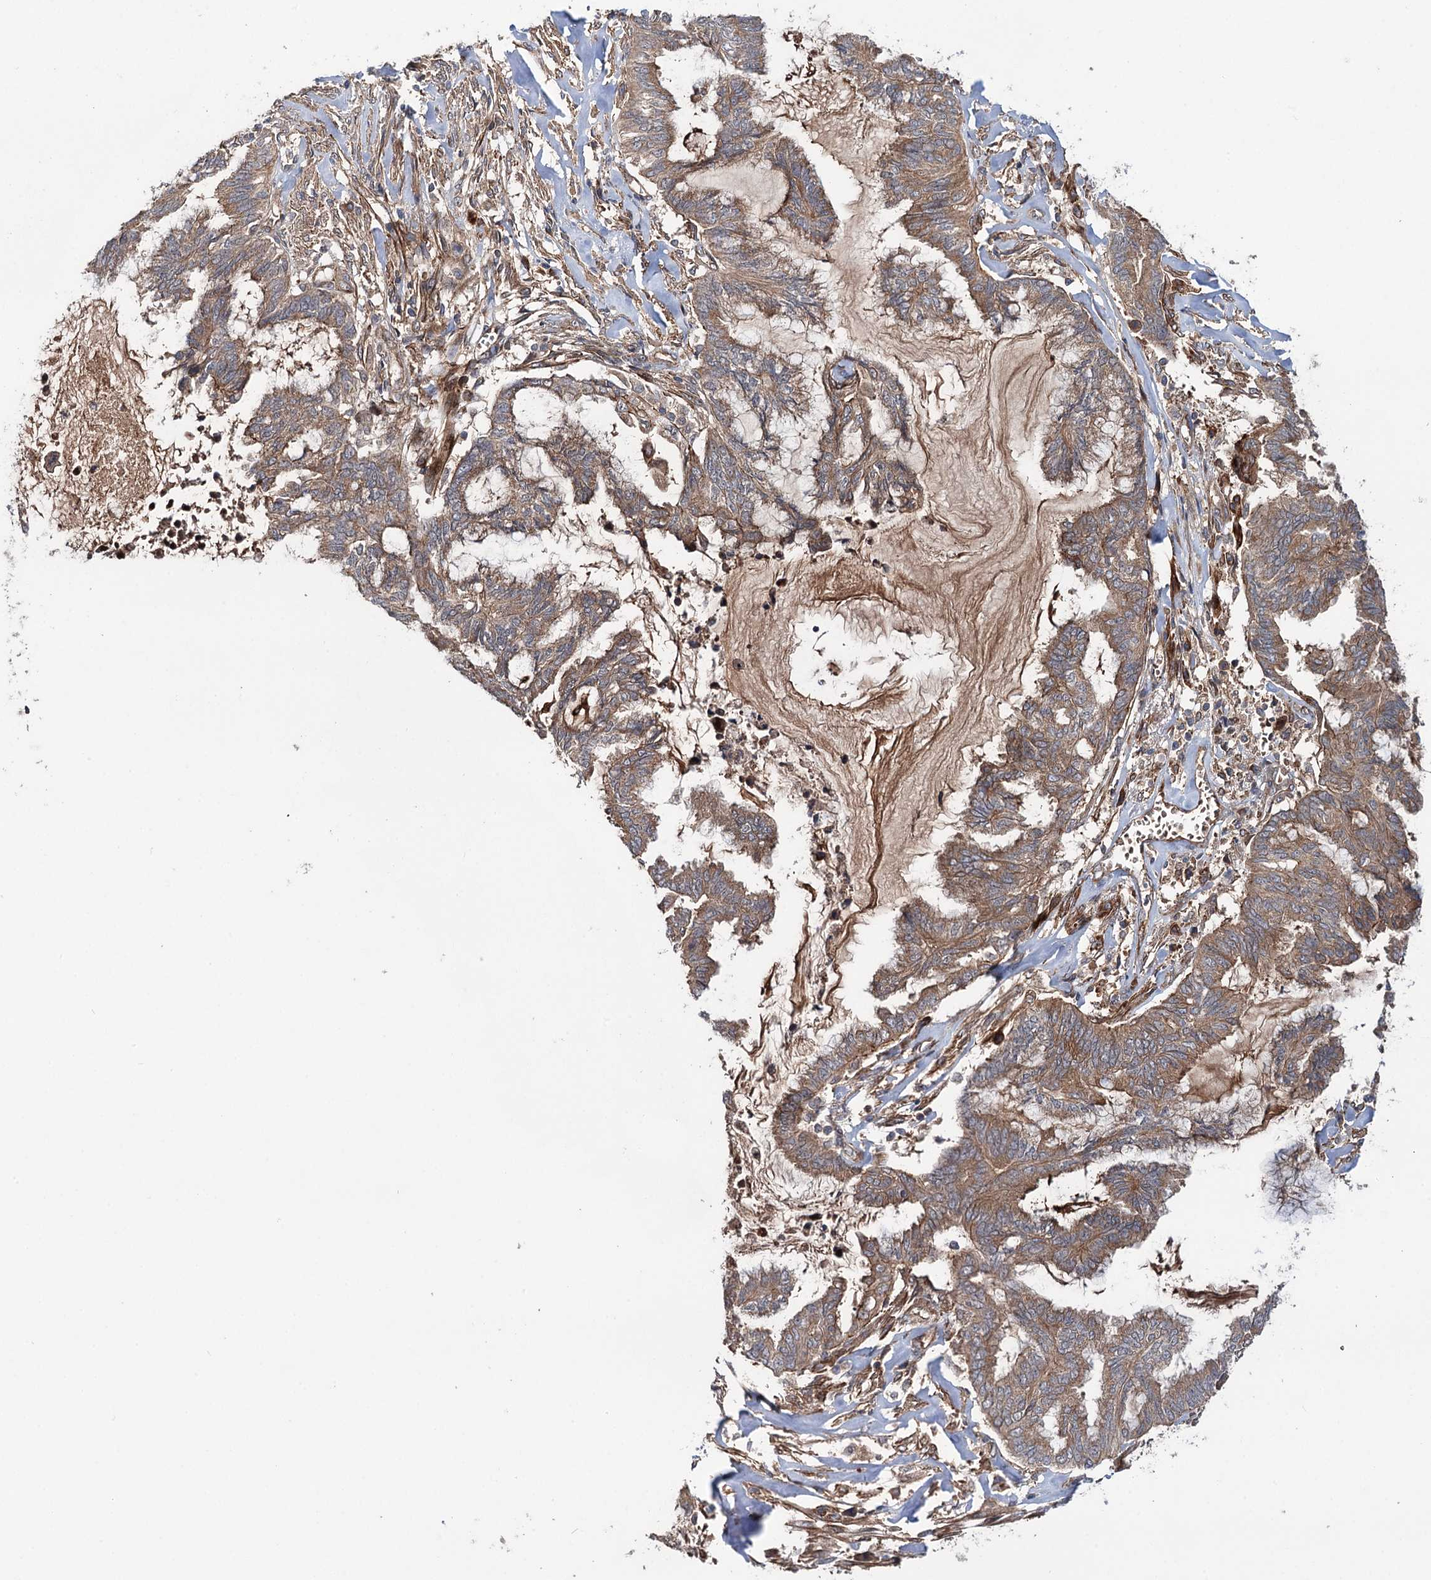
{"staining": {"intensity": "moderate", "quantity": ">75%", "location": "cytoplasmic/membranous"}, "tissue": "endometrial cancer", "cell_type": "Tumor cells", "image_type": "cancer", "snomed": [{"axis": "morphology", "description": "Adenocarcinoma, NOS"}, {"axis": "topography", "description": "Endometrium"}], "caption": "IHC of endometrial cancer (adenocarcinoma) demonstrates medium levels of moderate cytoplasmic/membranous expression in about >75% of tumor cells.", "gene": "ADGRG4", "patient": {"sex": "female", "age": 86}}